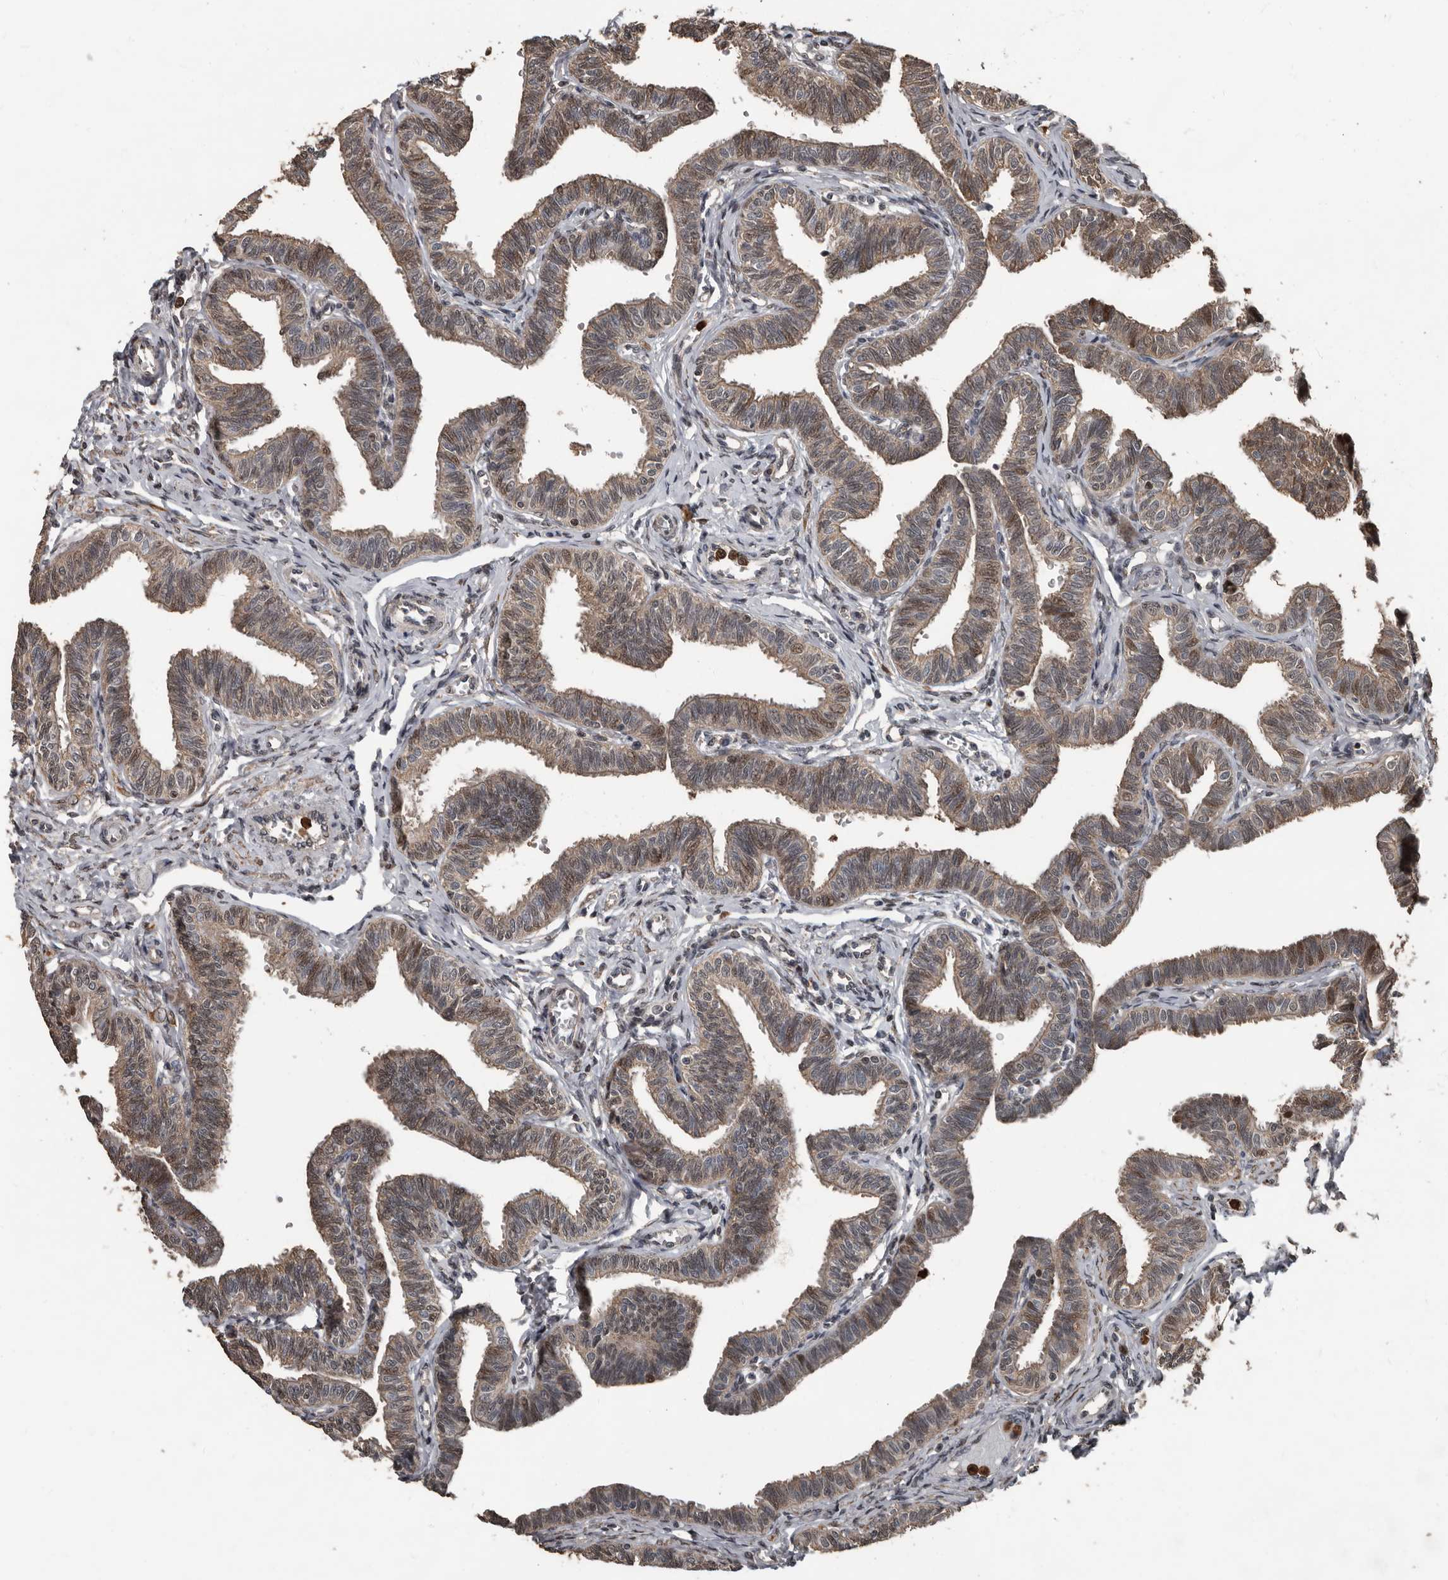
{"staining": {"intensity": "moderate", "quantity": ">75%", "location": "cytoplasmic/membranous,nuclear"}, "tissue": "fallopian tube", "cell_type": "Glandular cells", "image_type": "normal", "snomed": [{"axis": "morphology", "description": "Normal tissue, NOS"}, {"axis": "topography", "description": "Fallopian tube"}, {"axis": "topography", "description": "Ovary"}], "caption": "Protein expression analysis of unremarkable human fallopian tube reveals moderate cytoplasmic/membranous,nuclear positivity in approximately >75% of glandular cells.", "gene": "FSBP", "patient": {"sex": "female", "age": 23}}